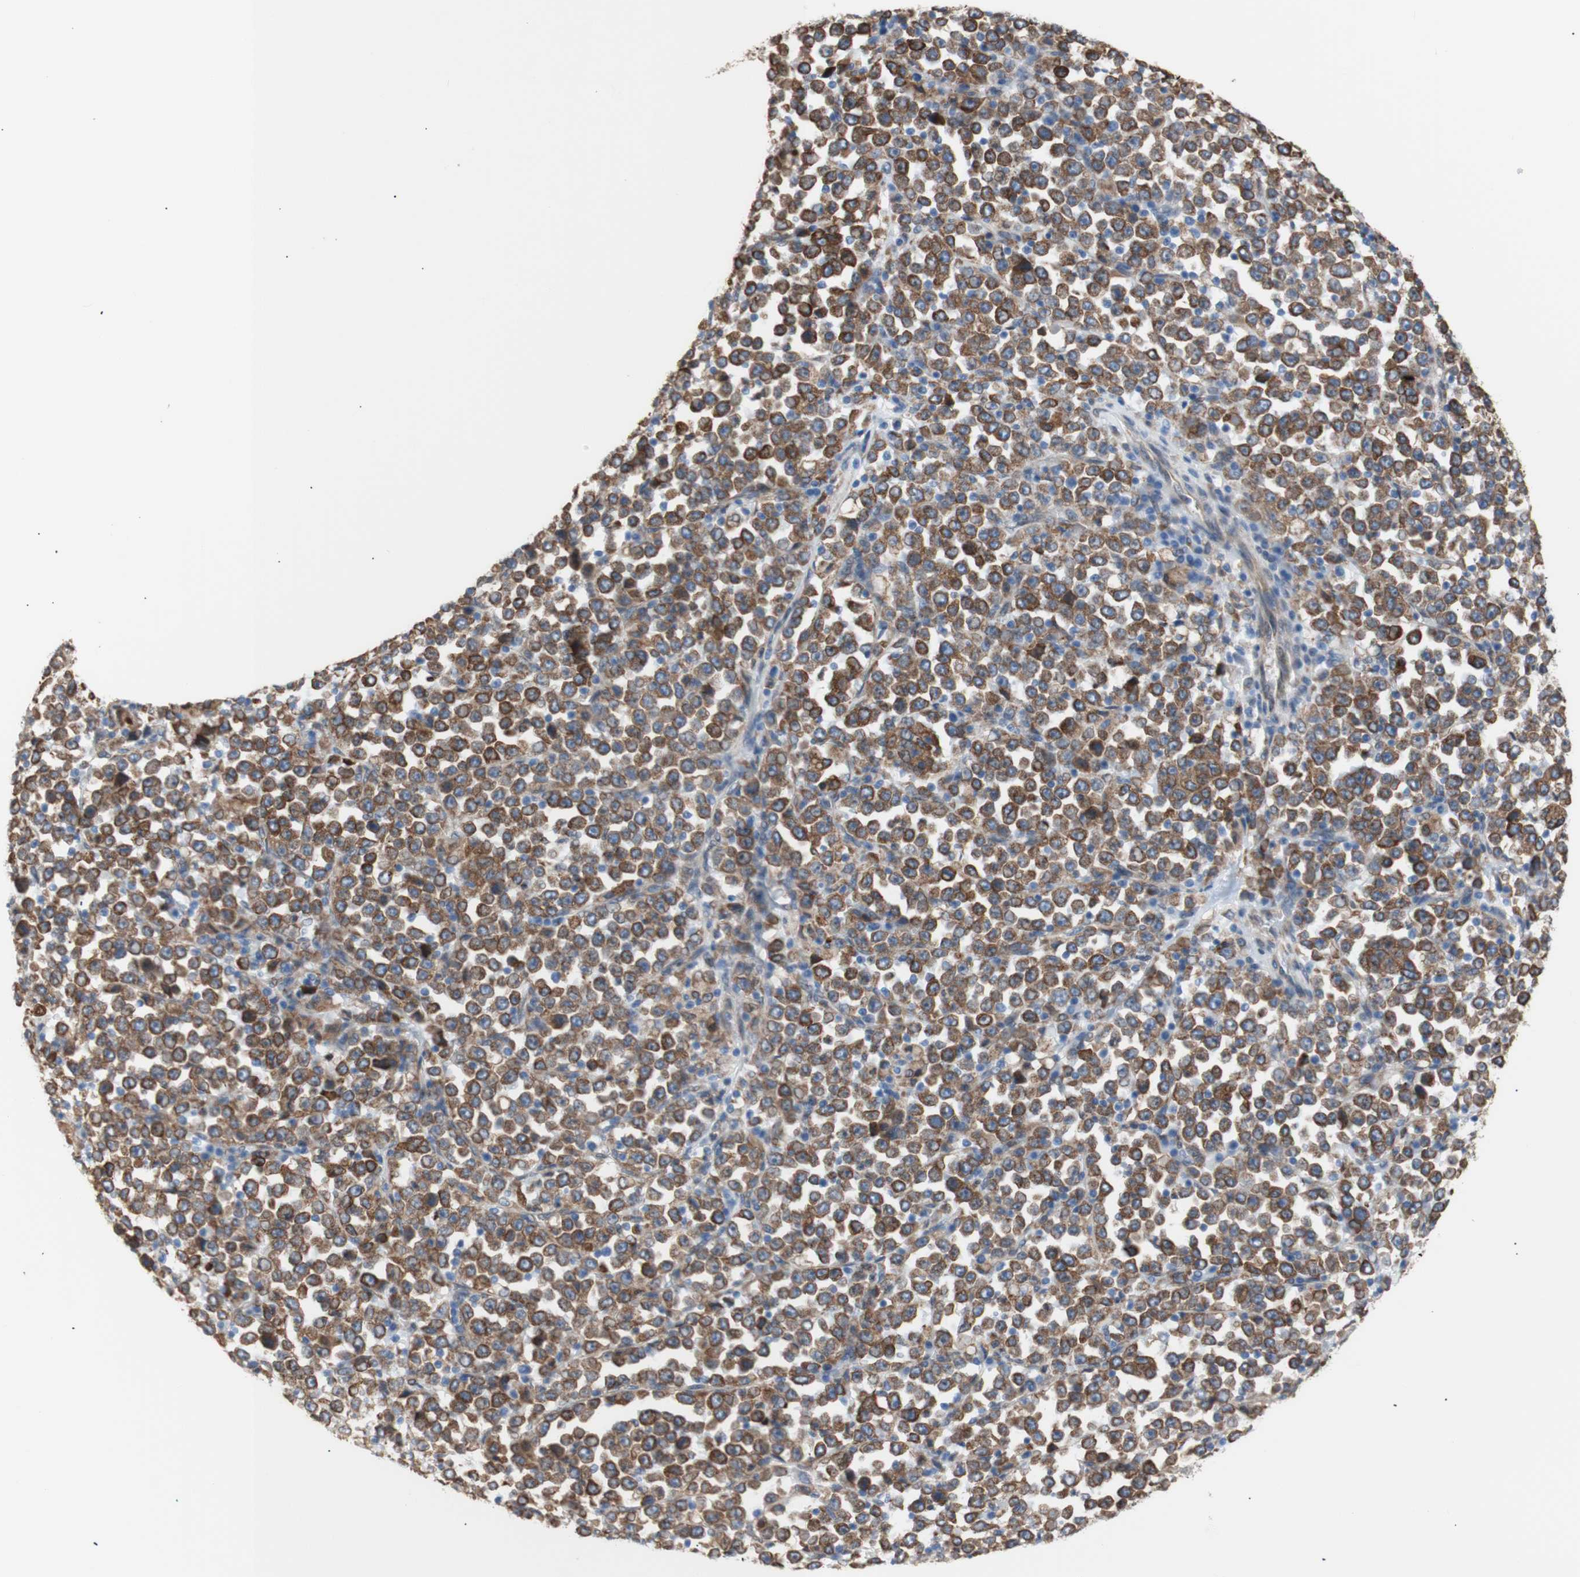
{"staining": {"intensity": "moderate", "quantity": ">75%", "location": "cytoplasmic/membranous"}, "tissue": "stomach cancer", "cell_type": "Tumor cells", "image_type": "cancer", "snomed": [{"axis": "morphology", "description": "Normal tissue, NOS"}, {"axis": "morphology", "description": "Adenocarcinoma, NOS"}, {"axis": "topography", "description": "Stomach, upper"}, {"axis": "topography", "description": "Stomach"}], "caption": "Stomach cancer tissue reveals moderate cytoplasmic/membranous staining in approximately >75% of tumor cells, visualized by immunohistochemistry. (brown staining indicates protein expression, while blue staining denotes nuclei).", "gene": "ERLIN1", "patient": {"sex": "male", "age": 59}}